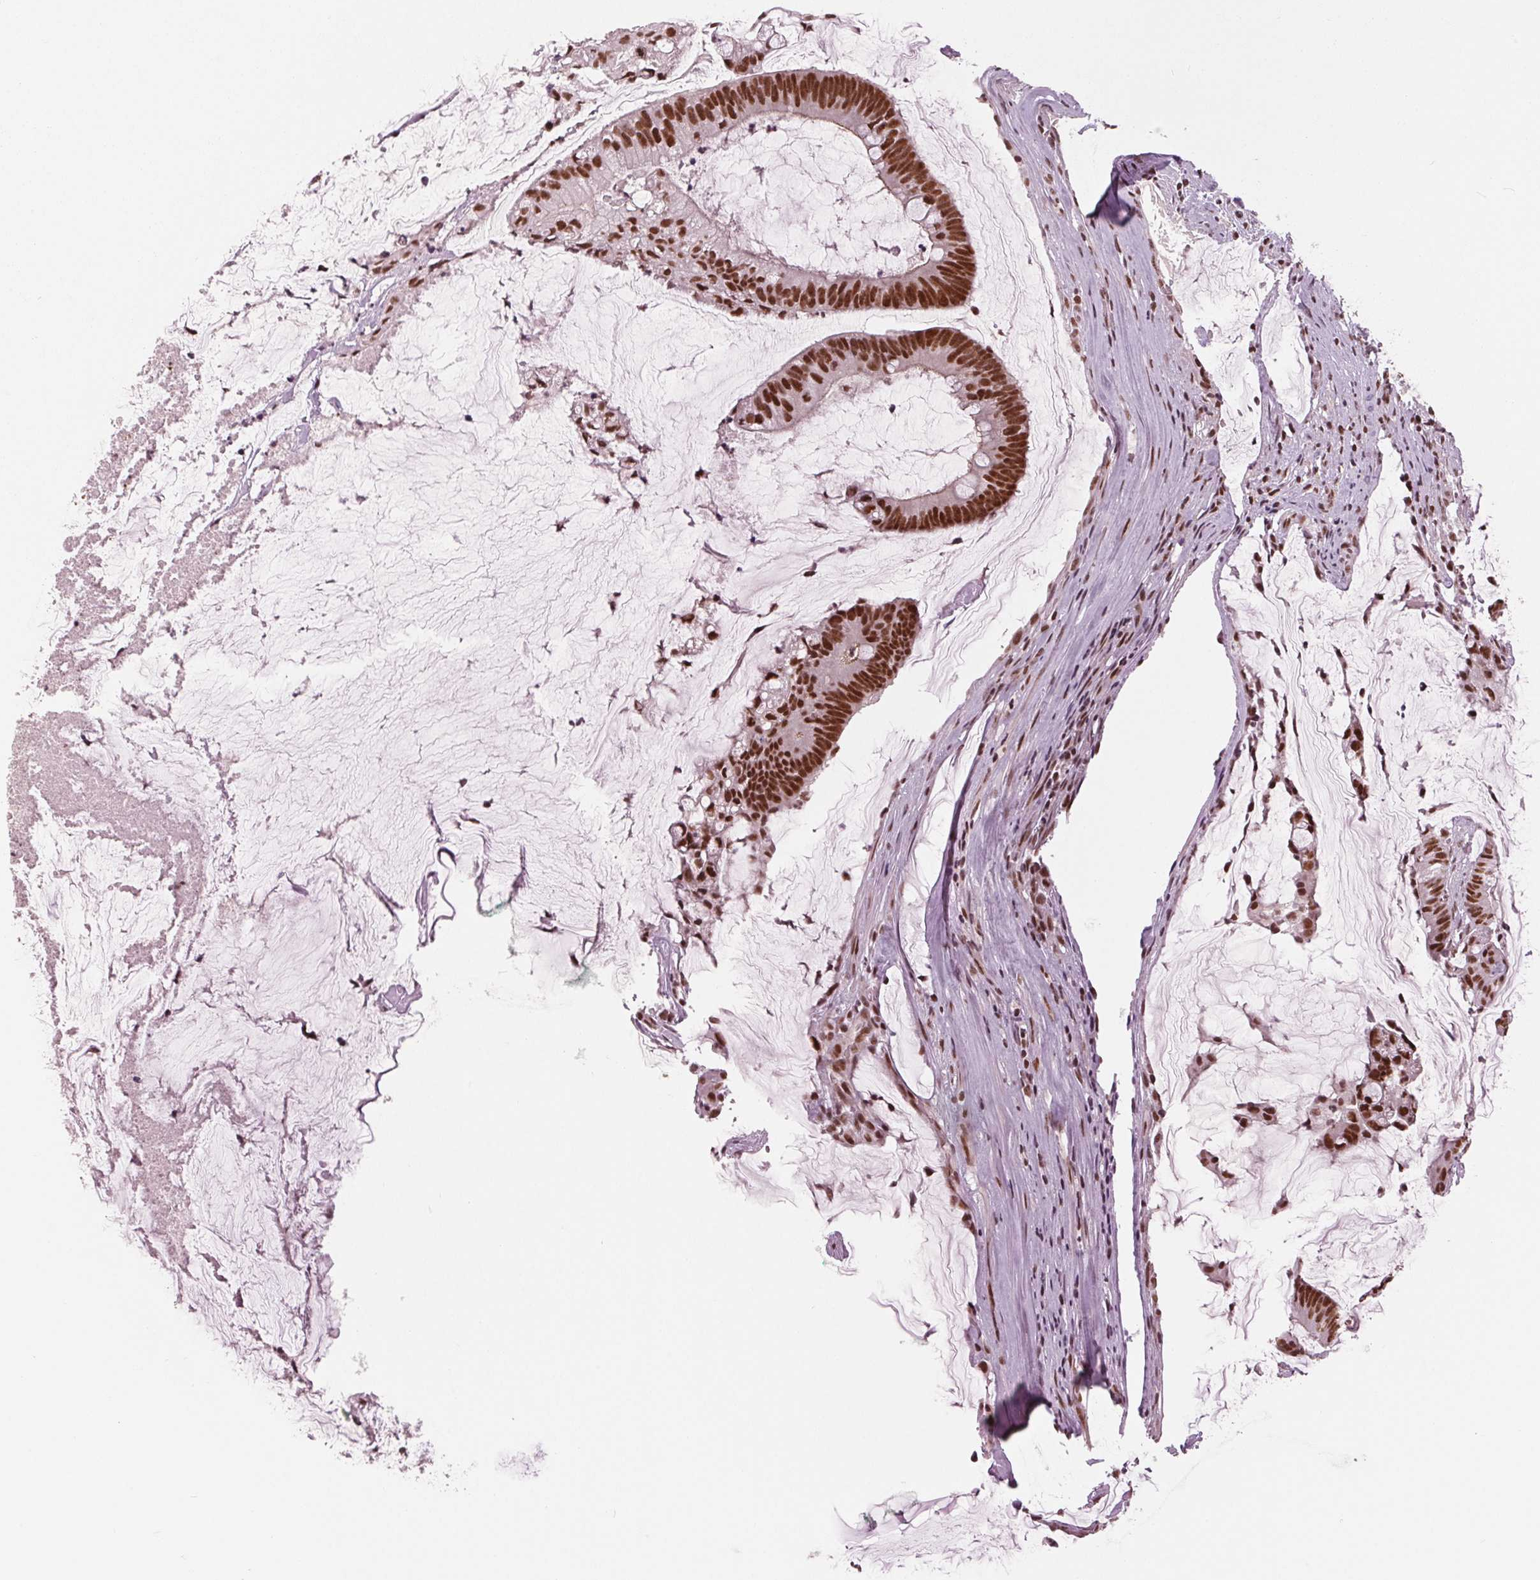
{"staining": {"intensity": "strong", "quantity": ">75%", "location": "nuclear"}, "tissue": "colorectal cancer", "cell_type": "Tumor cells", "image_type": "cancer", "snomed": [{"axis": "morphology", "description": "Adenocarcinoma, NOS"}, {"axis": "topography", "description": "Colon"}], "caption": "Strong nuclear protein expression is seen in about >75% of tumor cells in colorectal adenocarcinoma. (brown staining indicates protein expression, while blue staining denotes nuclei).", "gene": "LSM2", "patient": {"sex": "male", "age": 62}}